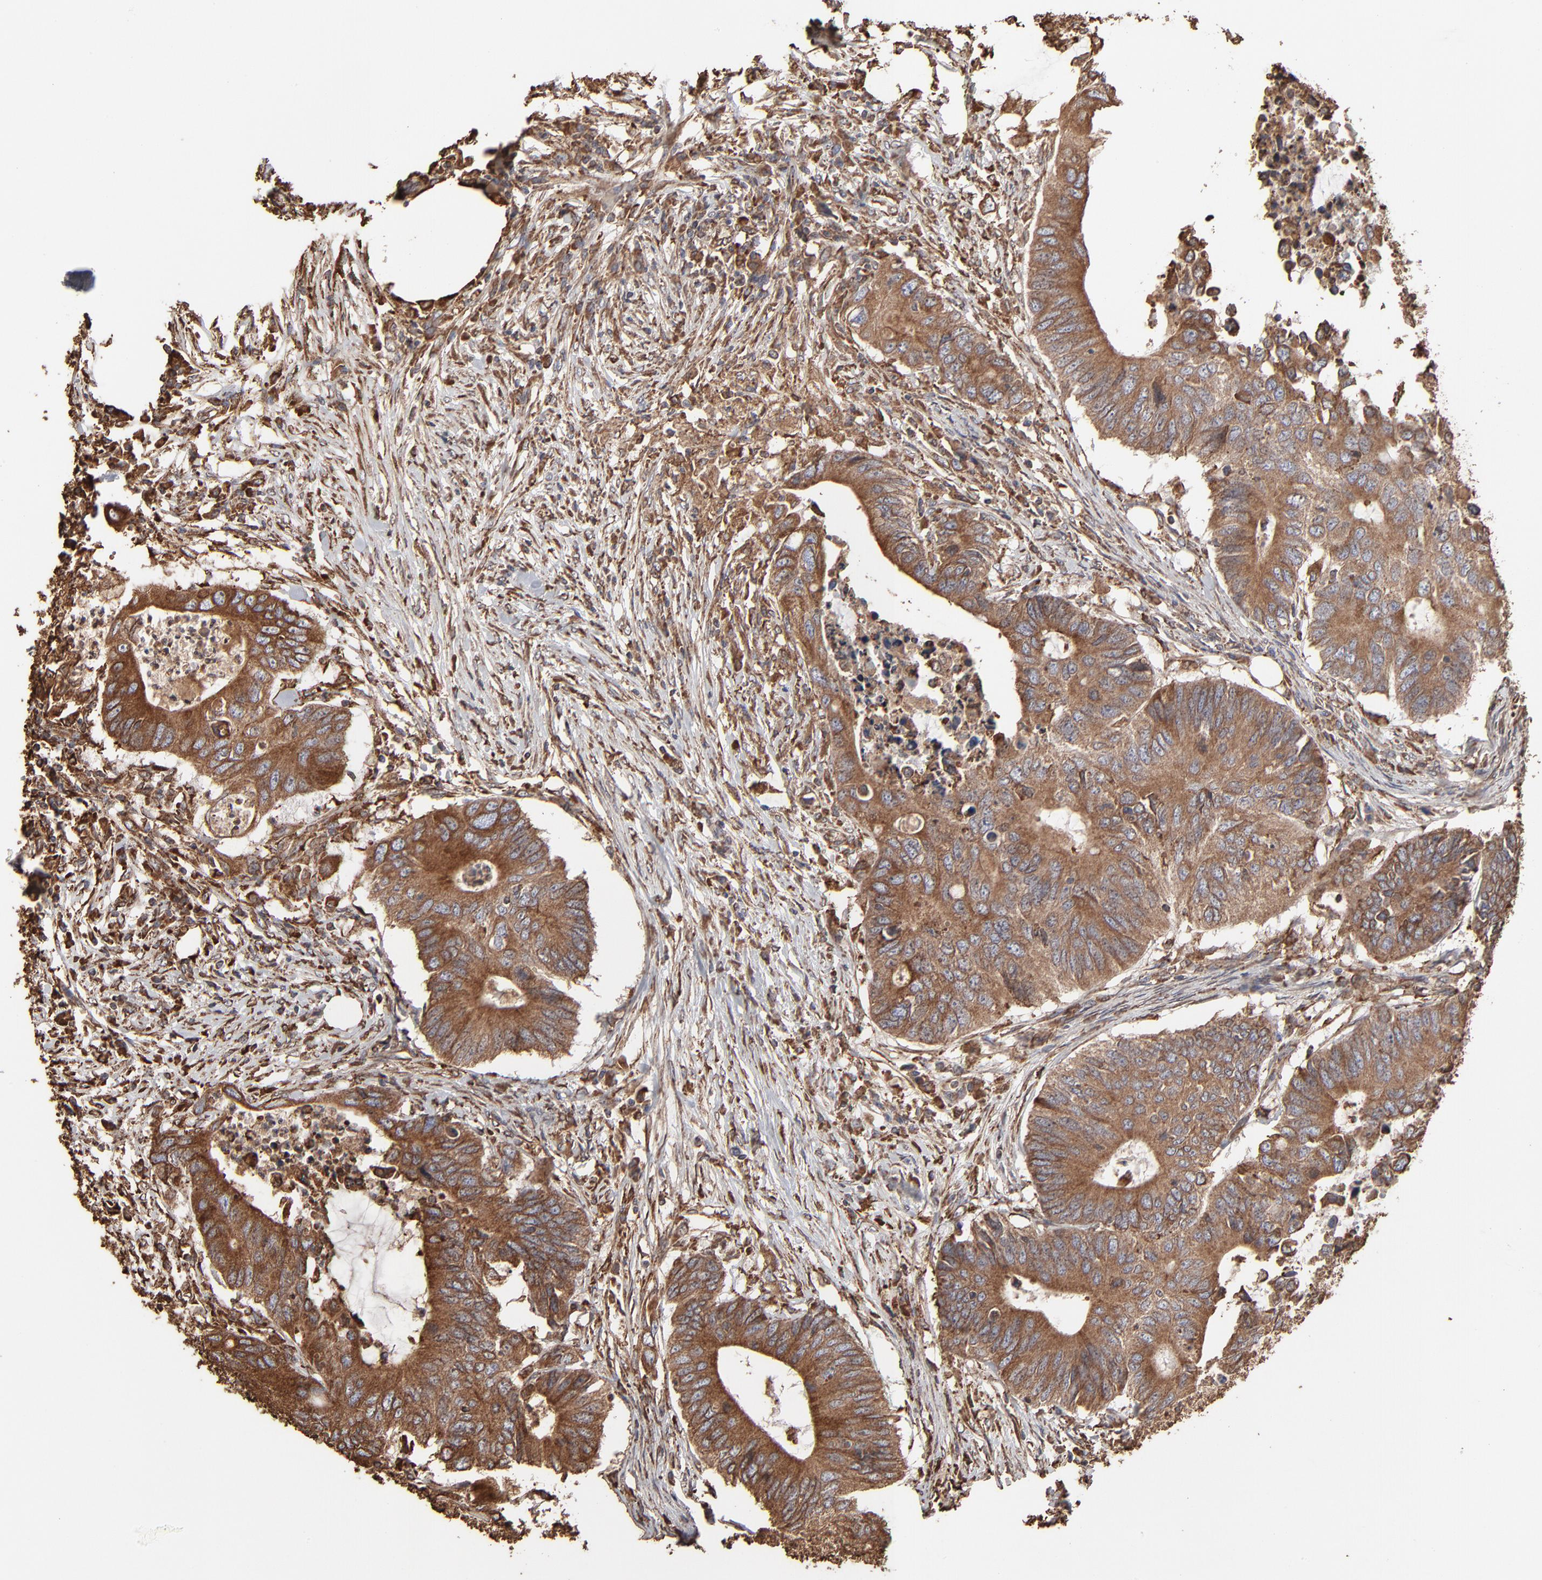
{"staining": {"intensity": "moderate", "quantity": ">75%", "location": "cytoplasmic/membranous"}, "tissue": "colorectal cancer", "cell_type": "Tumor cells", "image_type": "cancer", "snomed": [{"axis": "morphology", "description": "Adenocarcinoma, NOS"}, {"axis": "topography", "description": "Colon"}], "caption": "Colorectal cancer (adenocarcinoma) stained with immunohistochemistry (IHC) shows moderate cytoplasmic/membranous staining in about >75% of tumor cells. The protein is stained brown, and the nuclei are stained in blue (DAB (3,3'-diaminobenzidine) IHC with brightfield microscopy, high magnification).", "gene": "PDIA3", "patient": {"sex": "male", "age": 71}}